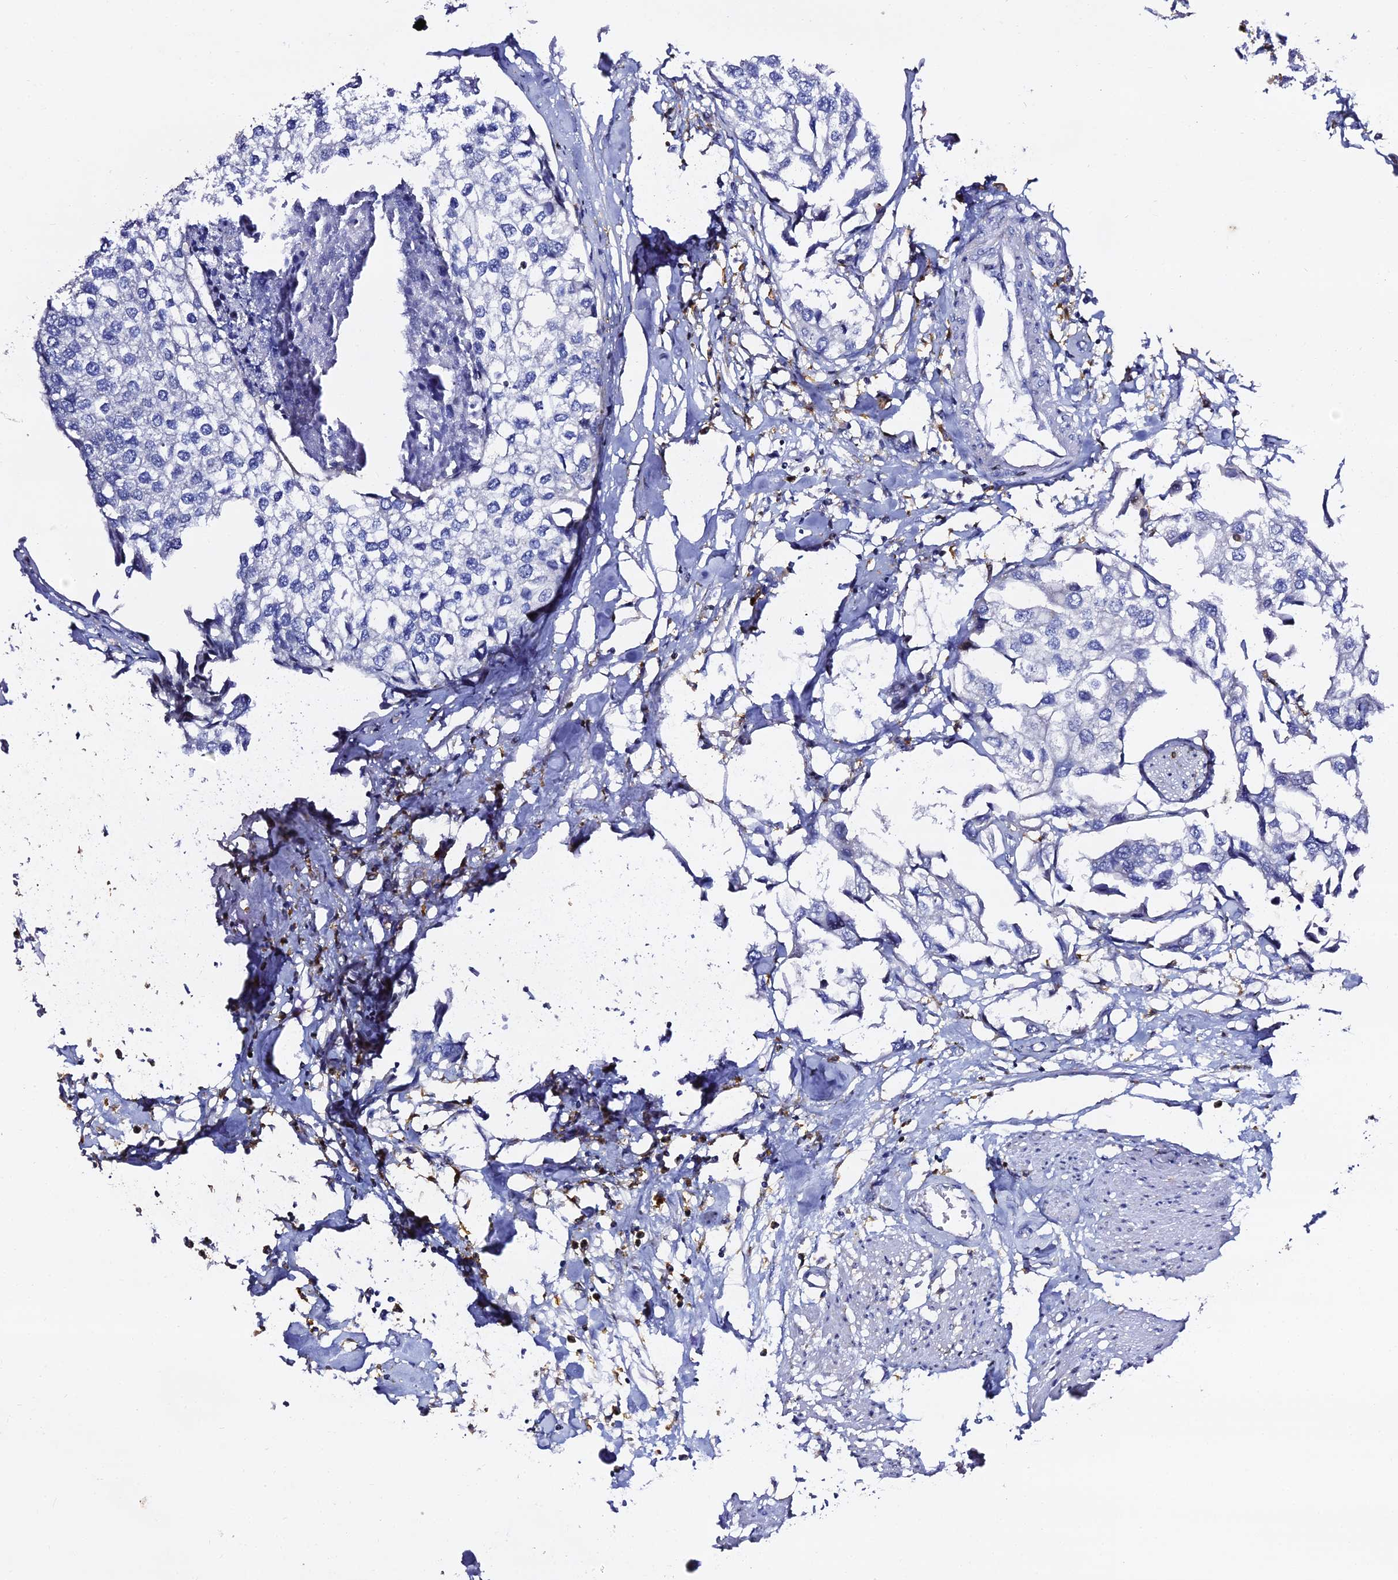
{"staining": {"intensity": "negative", "quantity": "none", "location": "none"}, "tissue": "urothelial cancer", "cell_type": "Tumor cells", "image_type": "cancer", "snomed": [{"axis": "morphology", "description": "Urothelial carcinoma, High grade"}, {"axis": "topography", "description": "Urinary bladder"}], "caption": "The photomicrograph reveals no significant expression in tumor cells of urothelial carcinoma (high-grade). (DAB immunohistochemistry visualized using brightfield microscopy, high magnification).", "gene": "IL4I1", "patient": {"sex": "male", "age": 64}}